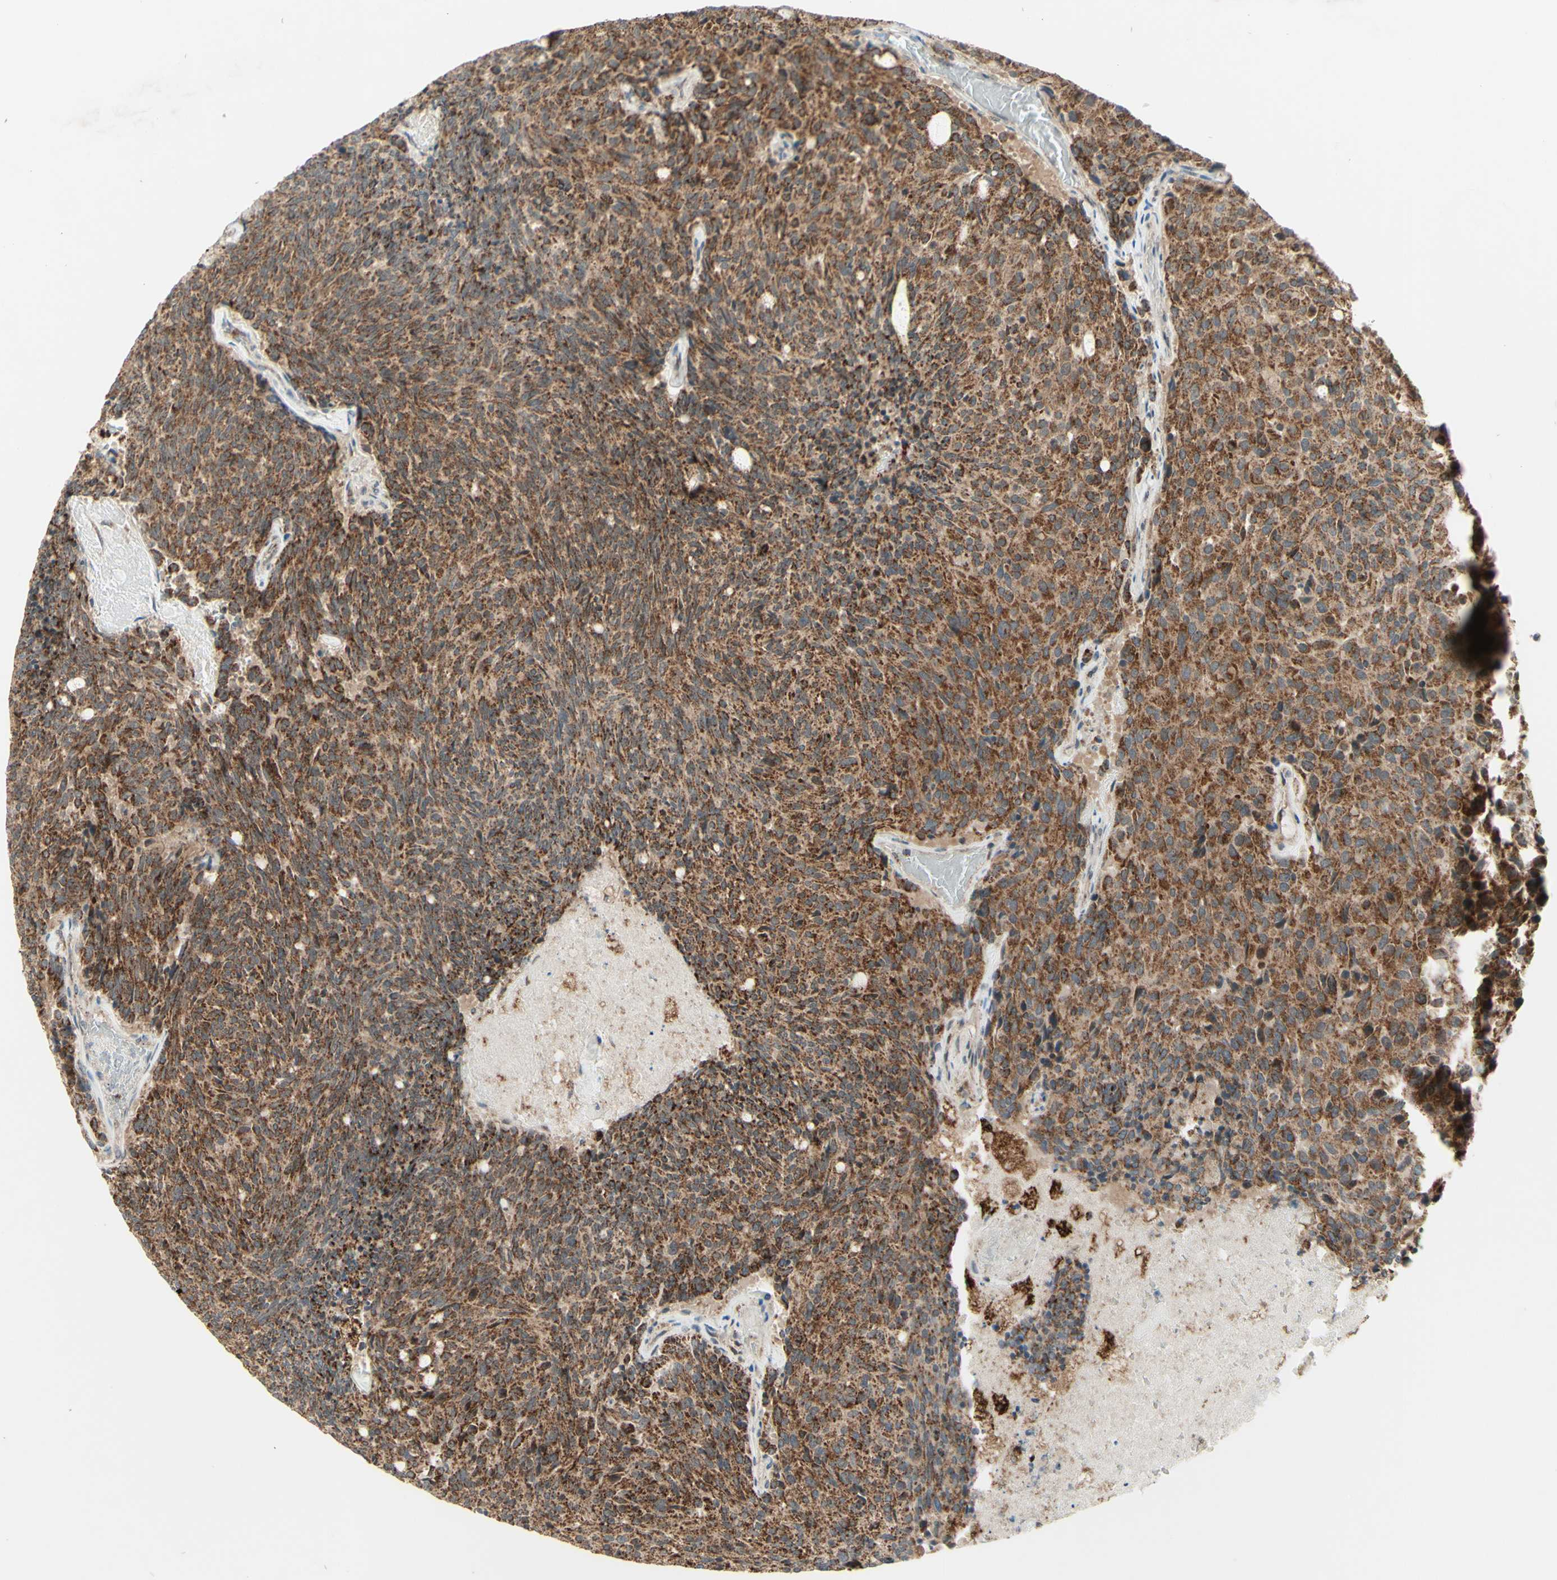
{"staining": {"intensity": "moderate", "quantity": ">75%", "location": "cytoplasmic/membranous"}, "tissue": "carcinoid", "cell_type": "Tumor cells", "image_type": "cancer", "snomed": [{"axis": "morphology", "description": "Carcinoid, malignant, NOS"}, {"axis": "topography", "description": "Pancreas"}], "caption": "An immunohistochemistry (IHC) histopathology image of neoplastic tissue is shown. Protein staining in brown labels moderate cytoplasmic/membranous positivity in malignant carcinoid within tumor cells. The staining was performed using DAB (3,3'-diaminobenzidine), with brown indicating positive protein expression. Nuclei are stained blue with hematoxylin.", "gene": "DHRS3", "patient": {"sex": "female", "age": 54}}